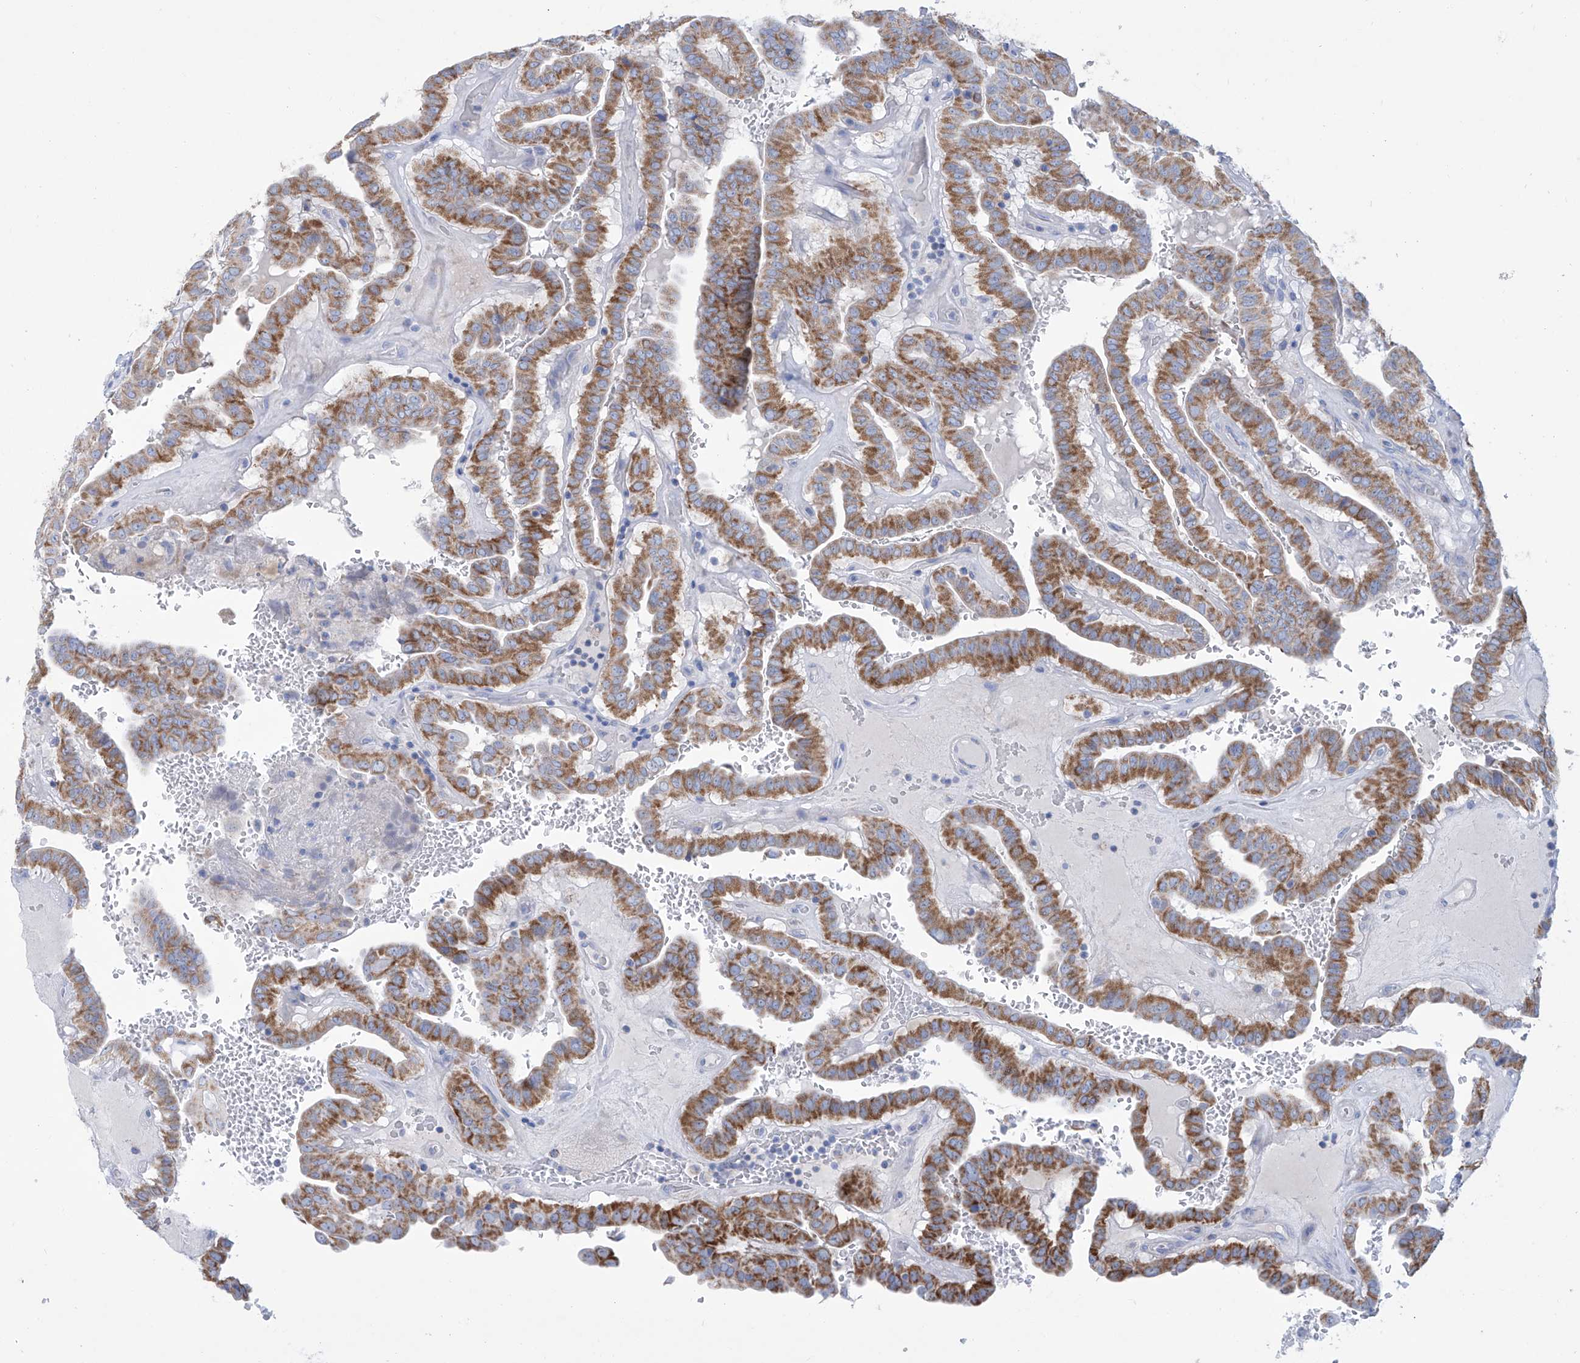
{"staining": {"intensity": "moderate", "quantity": ">75%", "location": "cytoplasmic/membranous"}, "tissue": "thyroid cancer", "cell_type": "Tumor cells", "image_type": "cancer", "snomed": [{"axis": "morphology", "description": "Papillary adenocarcinoma, NOS"}, {"axis": "topography", "description": "Thyroid gland"}], "caption": "Thyroid cancer was stained to show a protein in brown. There is medium levels of moderate cytoplasmic/membranous positivity in about >75% of tumor cells.", "gene": "ALDH6A1", "patient": {"sex": "male", "age": 77}}